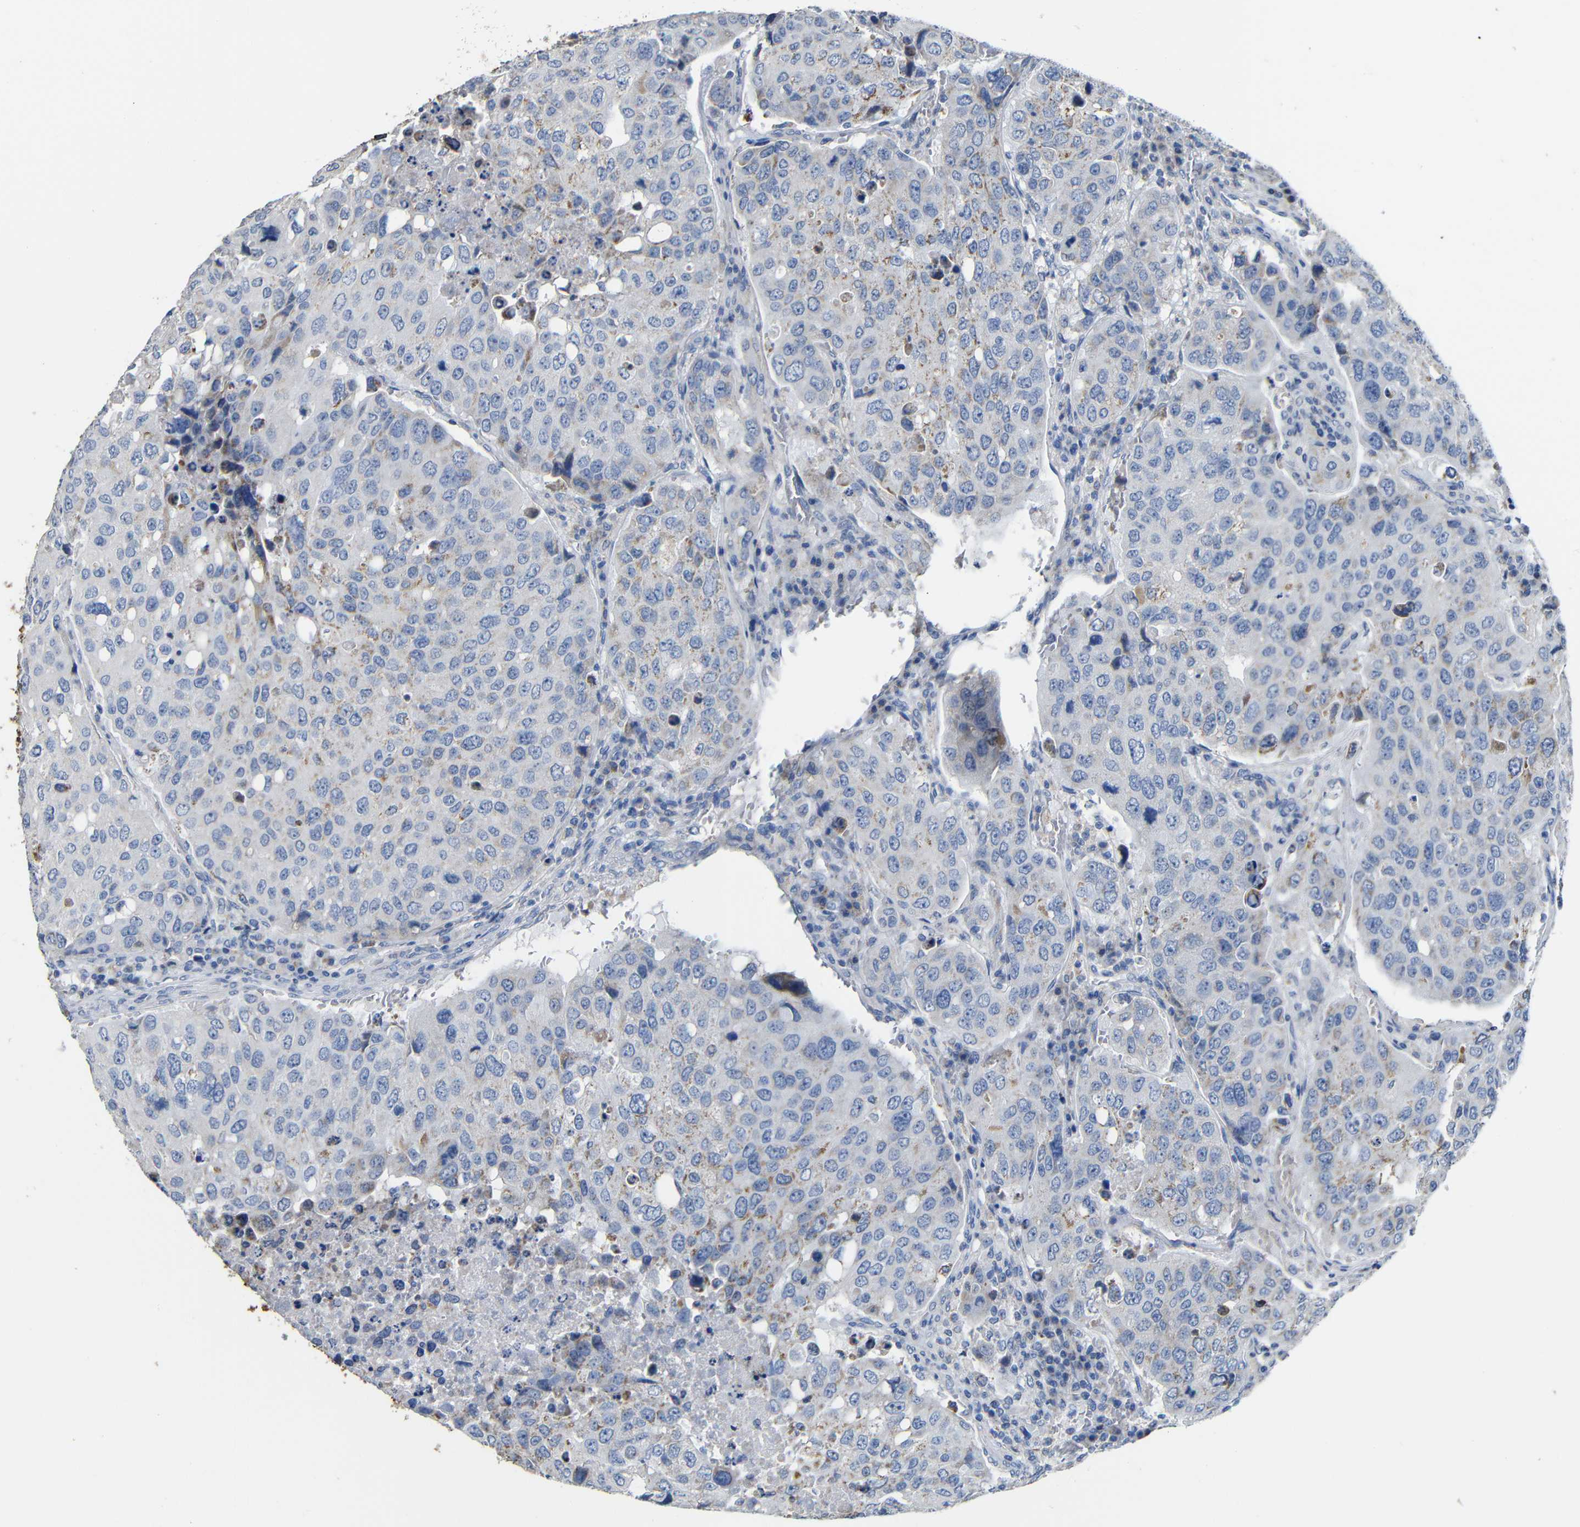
{"staining": {"intensity": "moderate", "quantity": "<25%", "location": "cytoplasmic/membranous"}, "tissue": "urothelial cancer", "cell_type": "Tumor cells", "image_type": "cancer", "snomed": [{"axis": "morphology", "description": "Urothelial carcinoma, High grade"}, {"axis": "topography", "description": "Lymph node"}, {"axis": "topography", "description": "Urinary bladder"}], "caption": "A histopathology image of urothelial cancer stained for a protein displays moderate cytoplasmic/membranous brown staining in tumor cells.", "gene": "MAOA", "patient": {"sex": "male", "age": 51}}